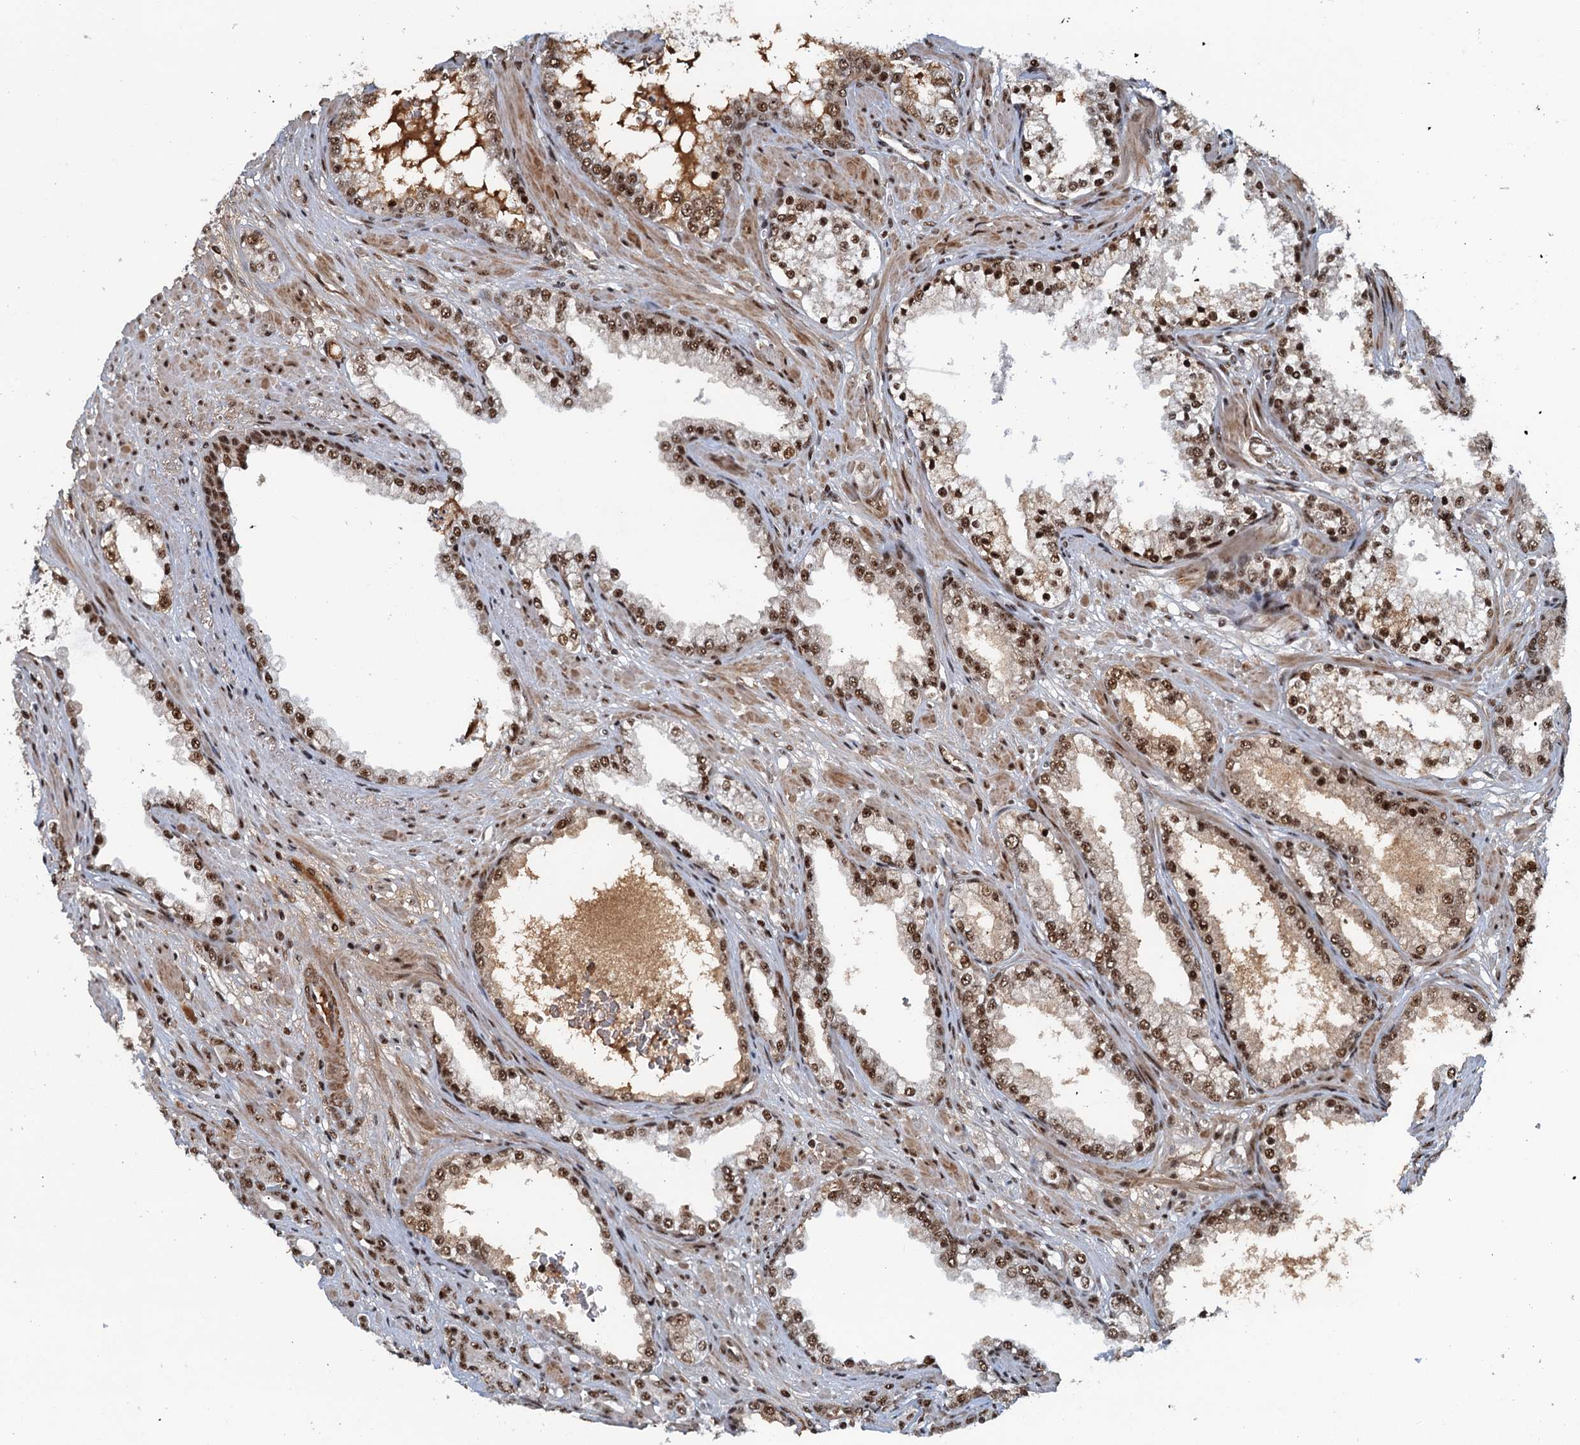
{"staining": {"intensity": "strong", "quantity": ">75%", "location": "nuclear"}, "tissue": "prostate cancer", "cell_type": "Tumor cells", "image_type": "cancer", "snomed": [{"axis": "morphology", "description": "Adenocarcinoma, High grade"}, {"axis": "topography", "description": "Prostate"}], "caption": "High-power microscopy captured an IHC micrograph of prostate cancer (high-grade adenocarcinoma), revealing strong nuclear expression in approximately >75% of tumor cells. The protein of interest is stained brown, and the nuclei are stained in blue (DAB (3,3'-diaminobenzidine) IHC with brightfield microscopy, high magnification).", "gene": "ZC3H18", "patient": {"sex": "male", "age": 72}}